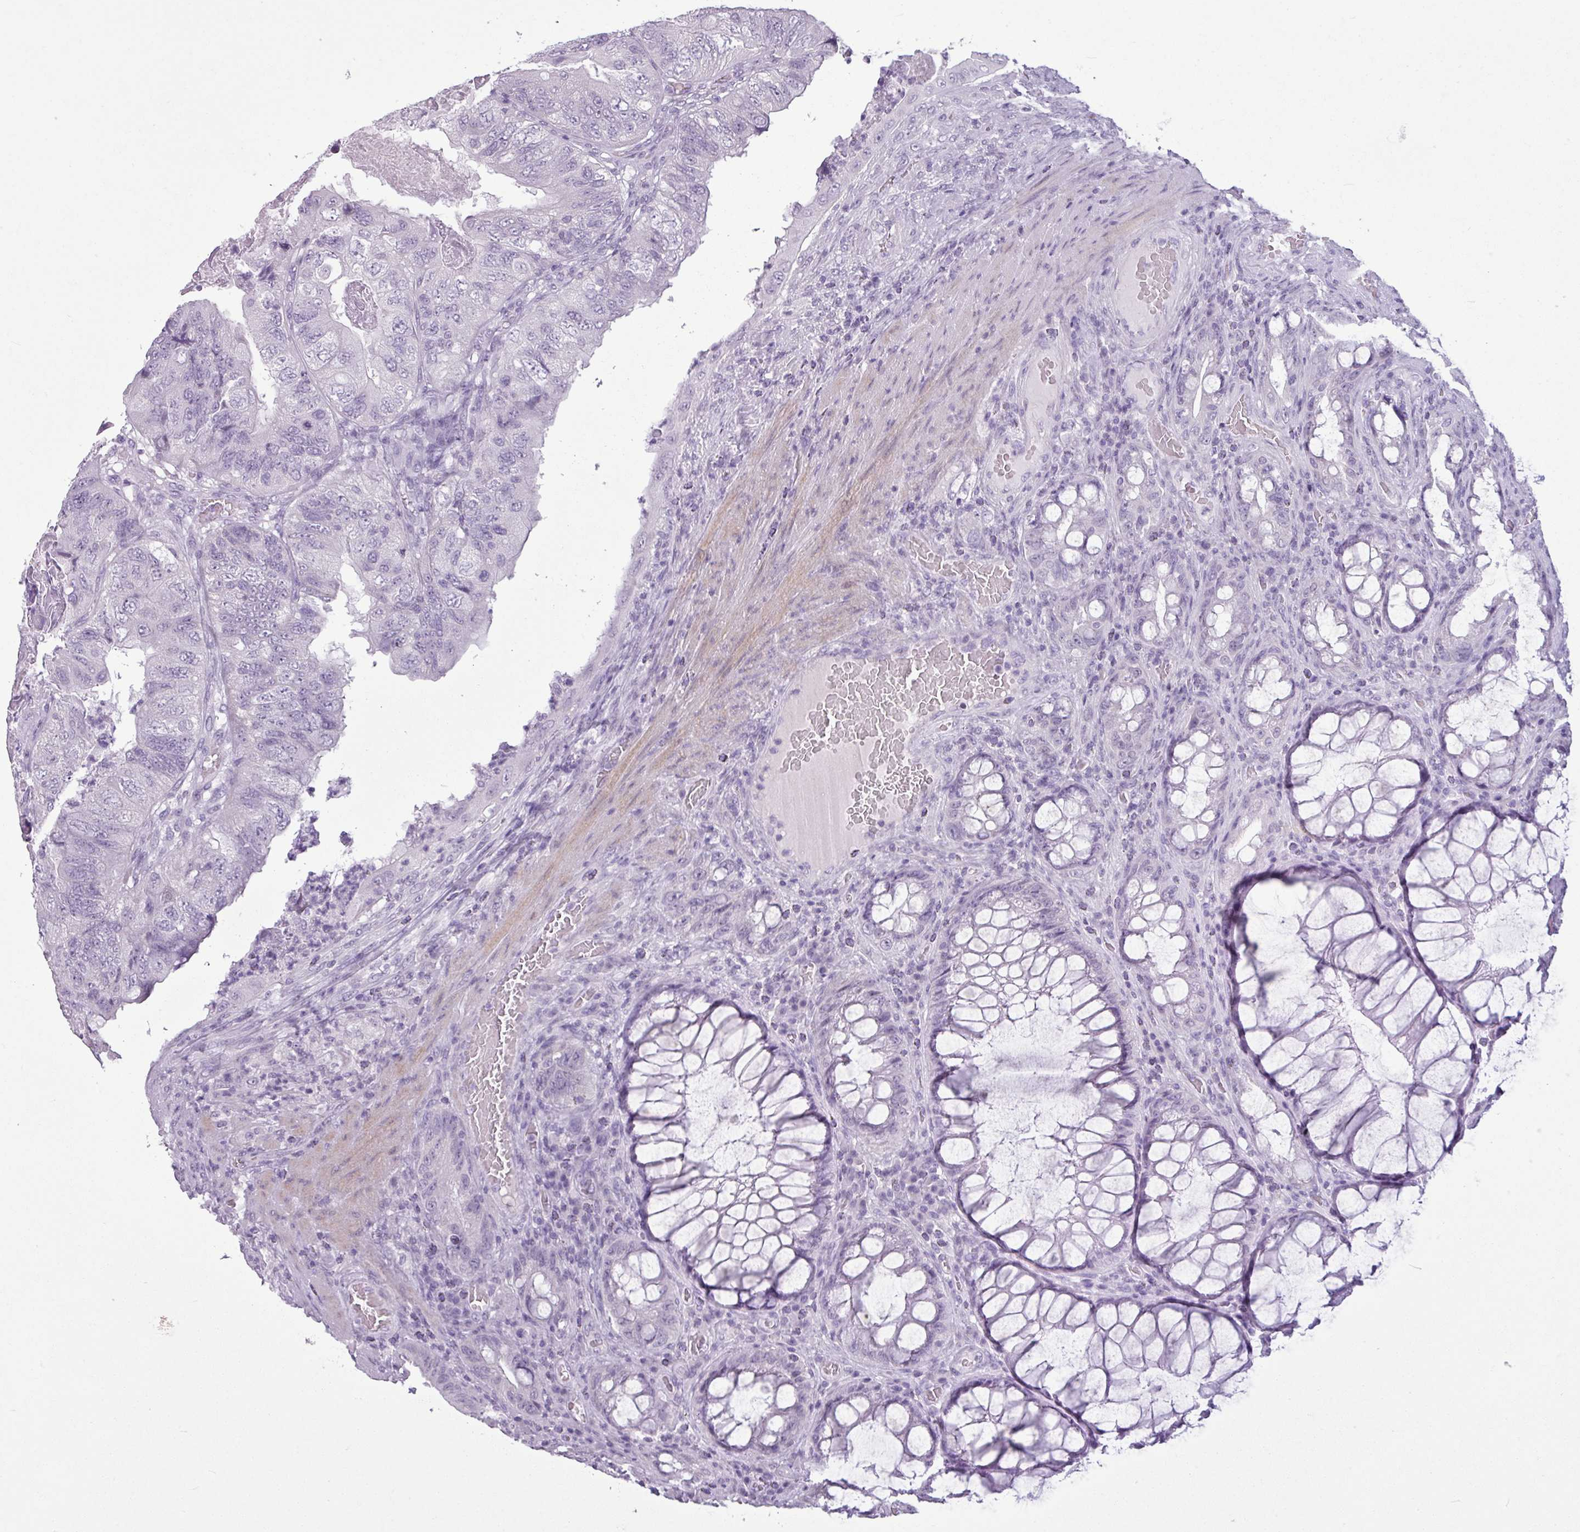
{"staining": {"intensity": "negative", "quantity": "none", "location": "none"}, "tissue": "colorectal cancer", "cell_type": "Tumor cells", "image_type": "cancer", "snomed": [{"axis": "morphology", "description": "Adenocarcinoma, NOS"}, {"axis": "topography", "description": "Rectum"}], "caption": "This is an immunohistochemistry photomicrograph of colorectal cancer. There is no staining in tumor cells.", "gene": "AMY2A", "patient": {"sex": "male", "age": 63}}